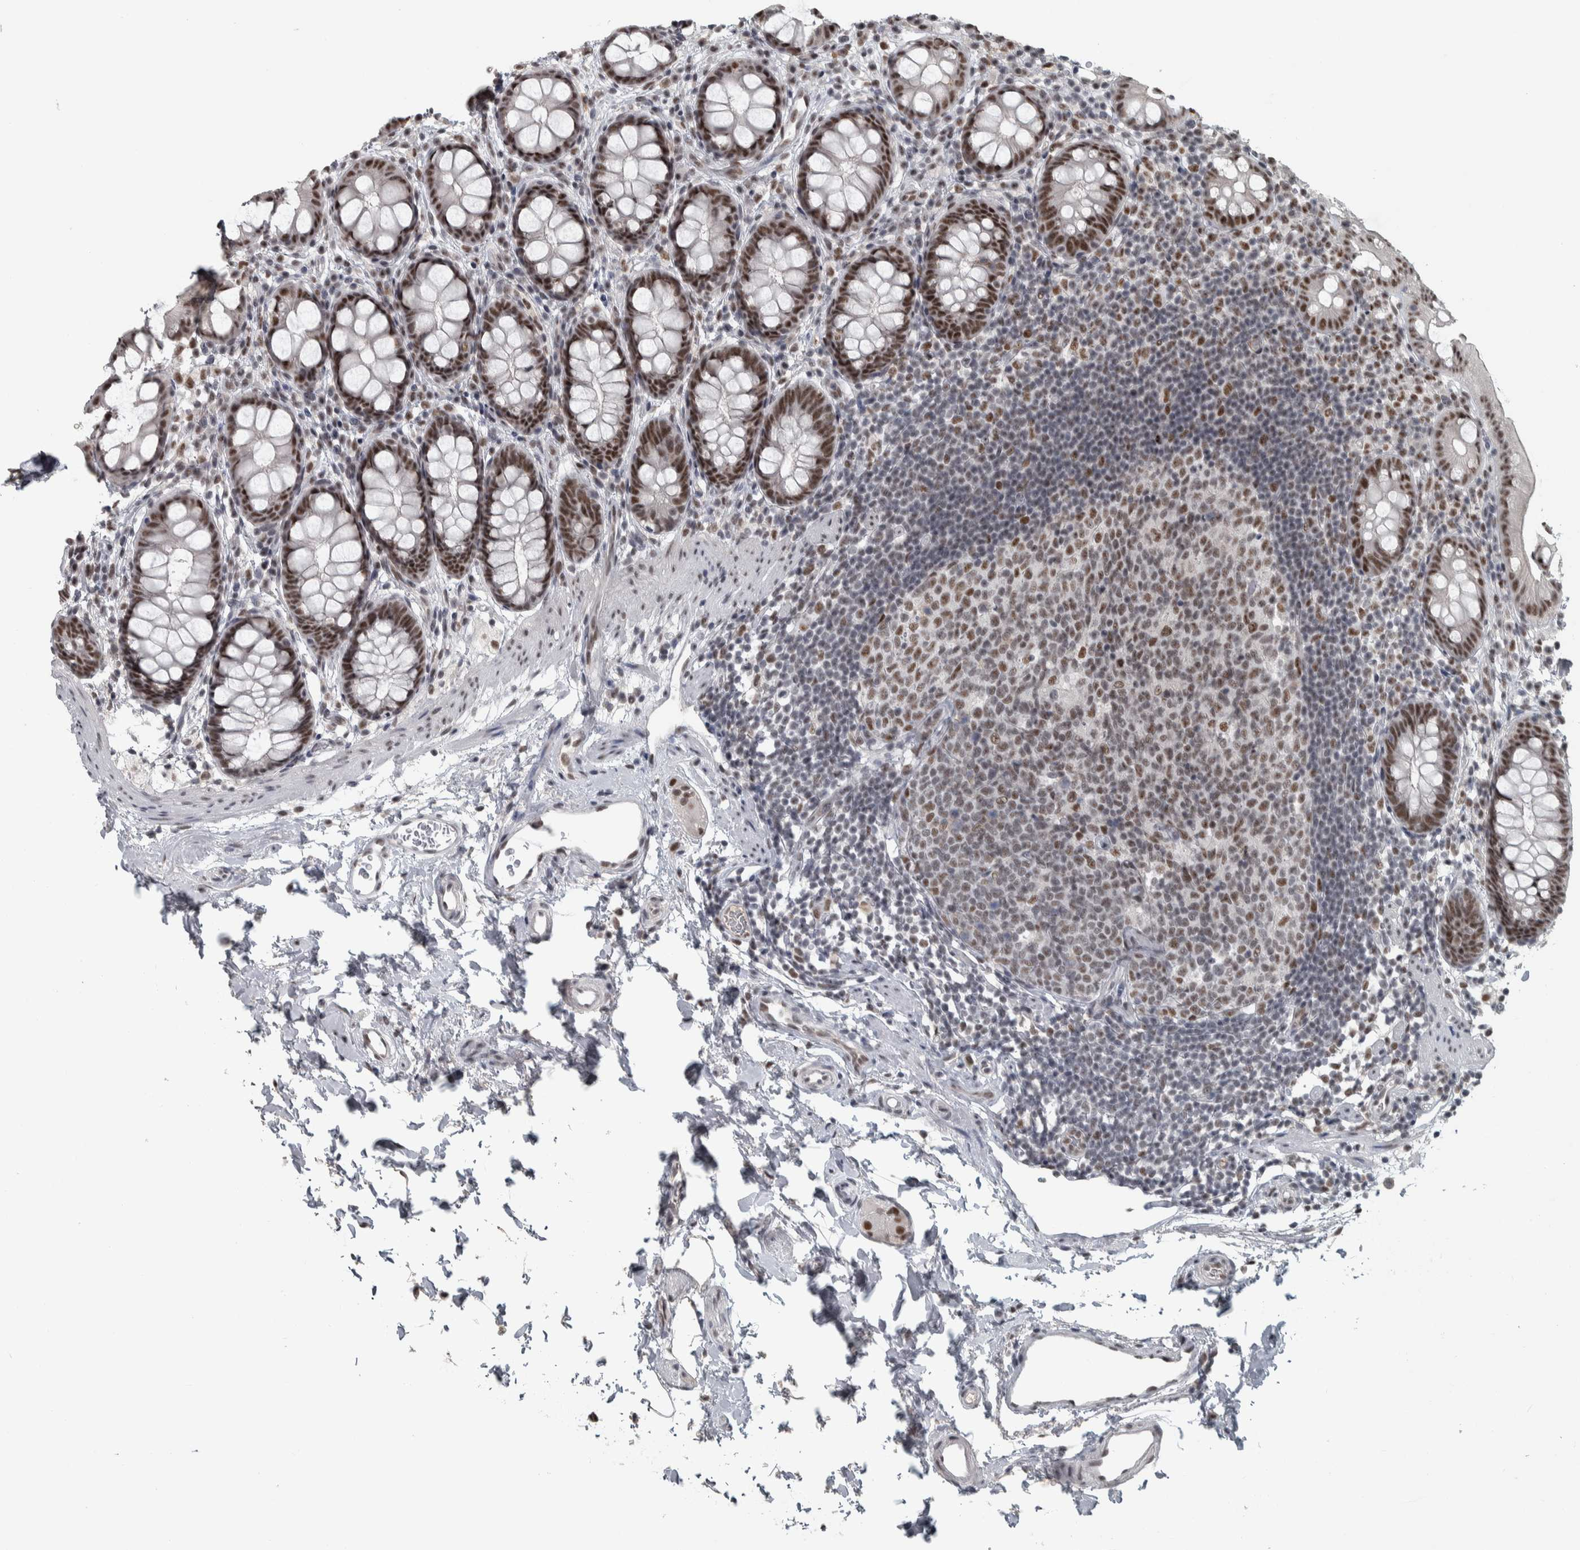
{"staining": {"intensity": "strong", "quantity": ">75%", "location": "nuclear"}, "tissue": "rectum", "cell_type": "Glandular cells", "image_type": "normal", "snomed": [{"axis": "morphology", "description": "Normal tissue, NOS"}, {"axis": "topography", "description": "Rectum"}], "caption": "Protein expression by immunohistochemistry reveals strong nuclear expression in approximately >75% of glandular cells in normal rectum.", "gene": "DDX42", "patient": {"sex": "female", "age": 65}}